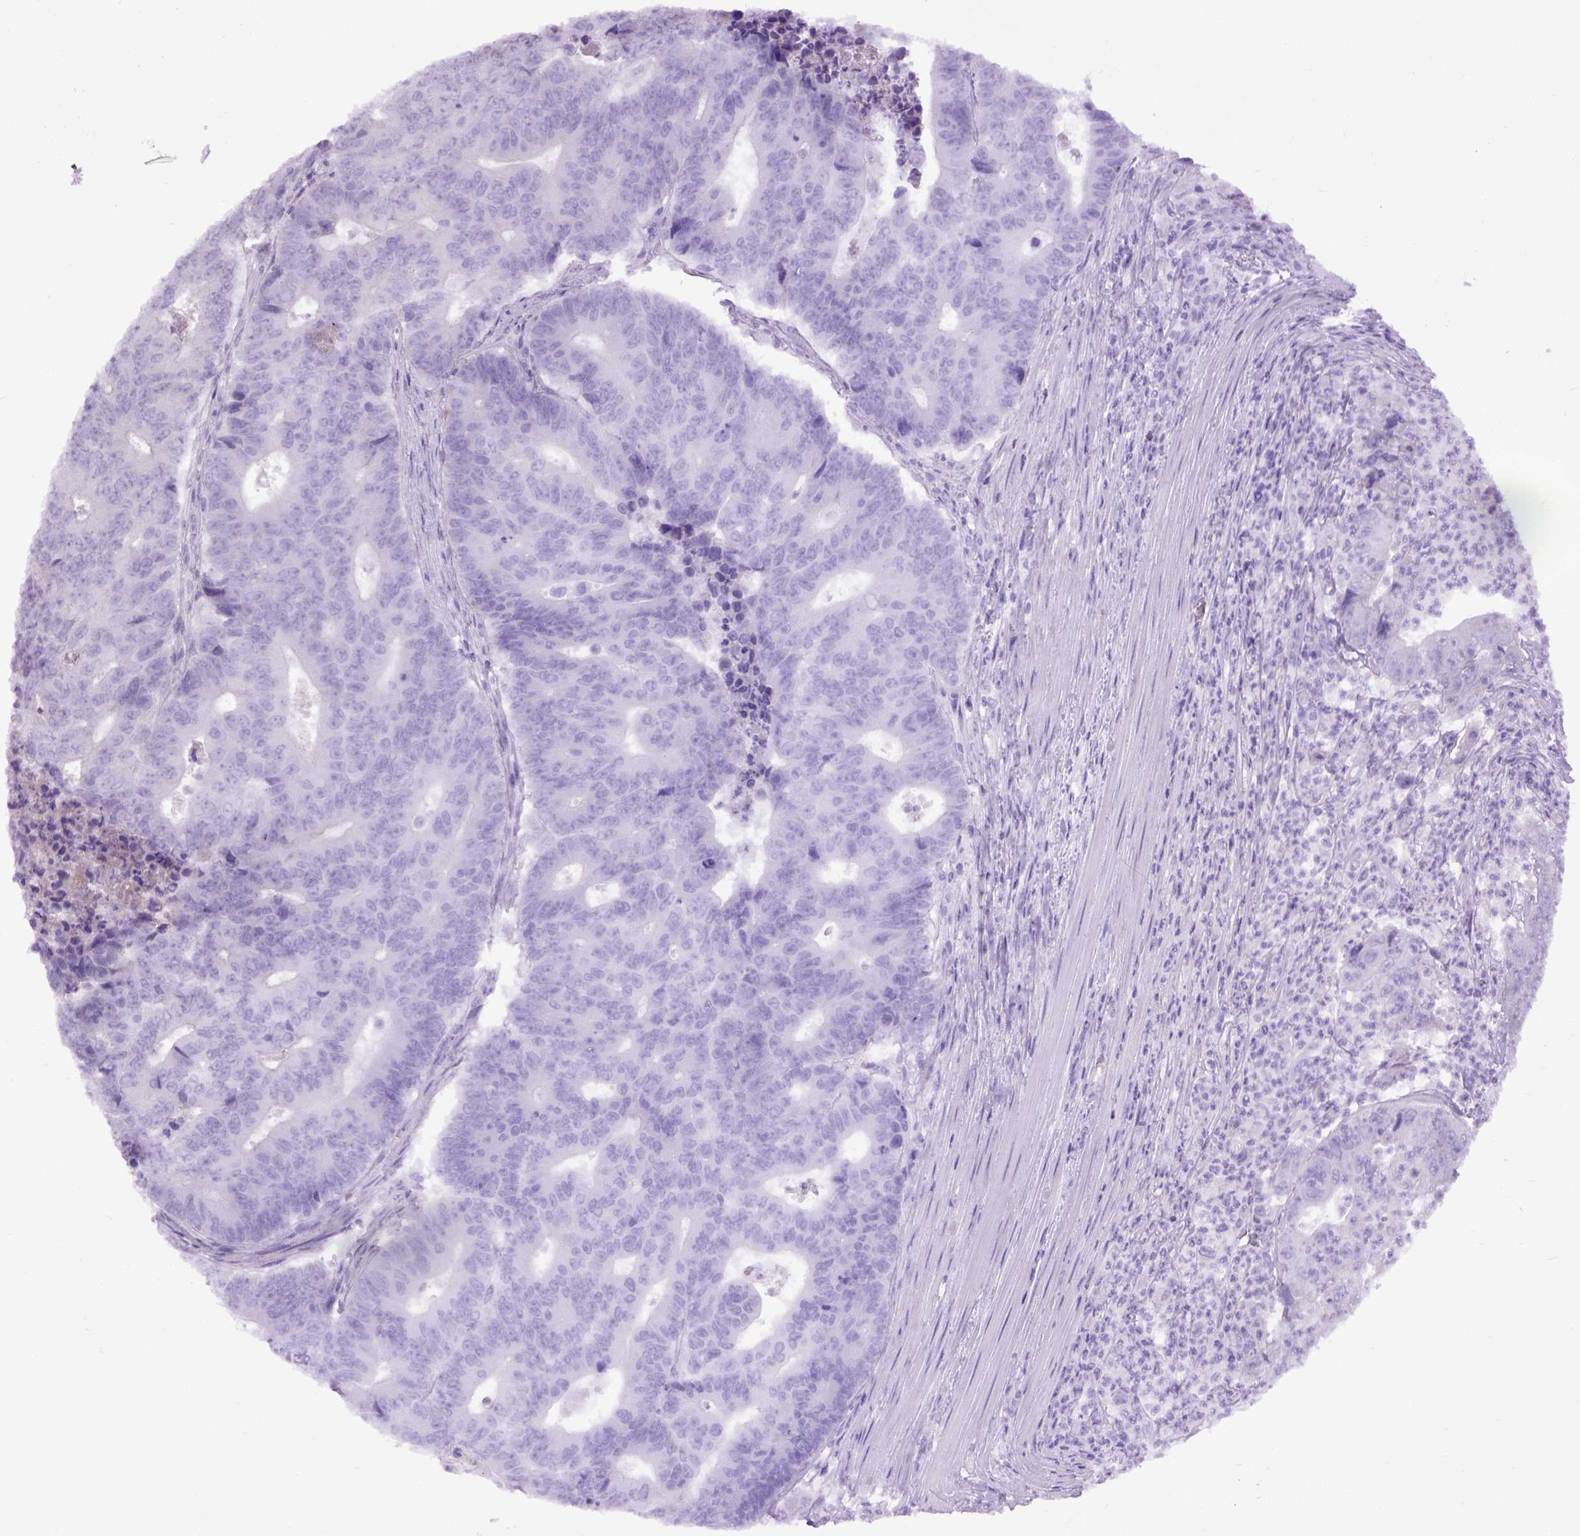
{"staining": {"intensity": "negative", "quantity": "none", "location": "none"}, "tissue": "colorectal cancer", "cell_type": "Tumor cells", "image_type": "cancer", "snomed": [{"axis": "morphology", "description": "Adenocarcinoma, NOS"}, {"axis": "topography", "description": "Colon"}], "caption": "IHC of colorectal adenocarcinoma demonstrates no staining in tumor cells. Nuclei are stained in blue.", "gene": "EMILIN3", "patient": {"sex": "female", "age": 48}}